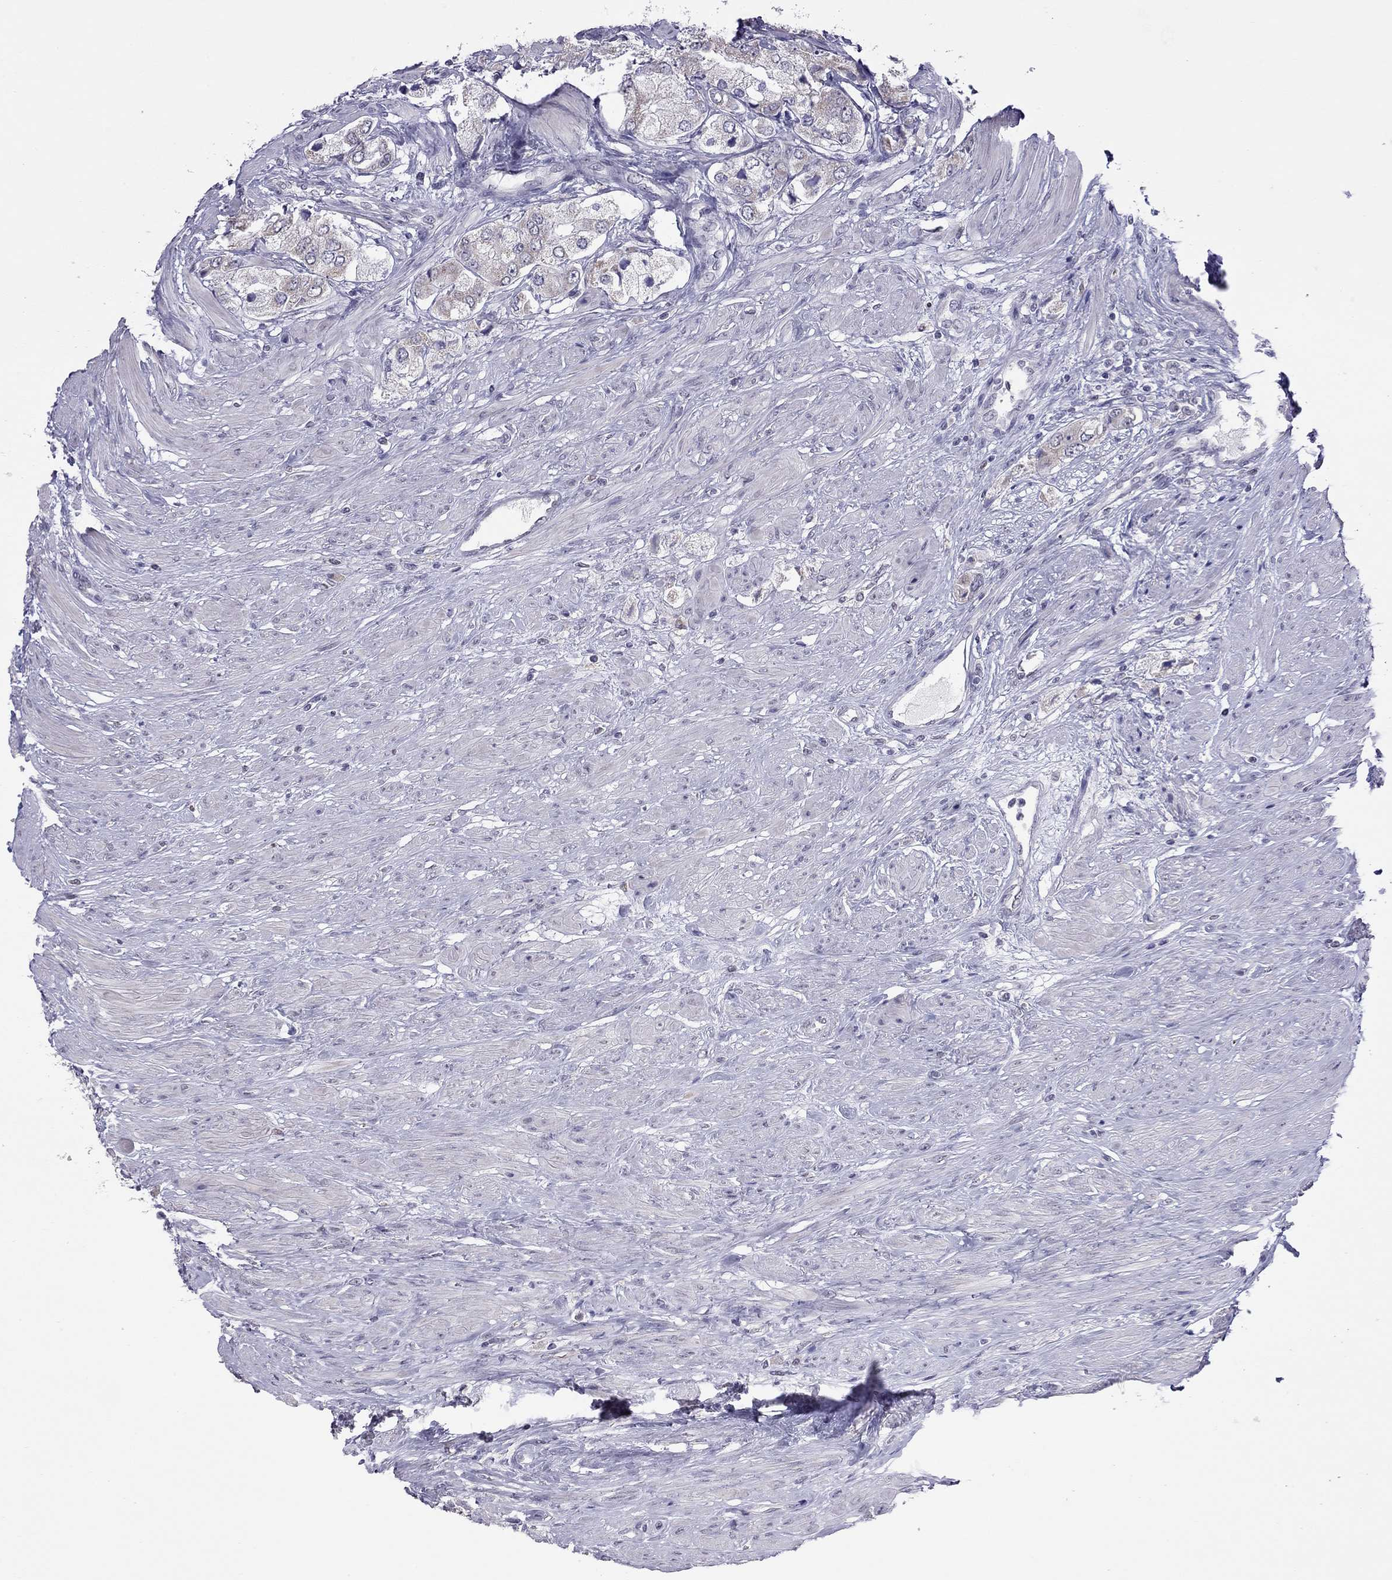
{"staining": {"intensity": "negative", "quantity": "none", "location": "none"}, "tissue": "prostate cancer", "cell_type": "Tumor cells", "image_type": "cancer", "snomed": [{"axis": "morphology", "description": "Adenocarcinoma, Low grade"}, {"axis": "topography", "description": "Prostate"}], "caption": "IHC of human prostate low-grade adenocarcinoma shows no positivity in tumor cells.", "gene": "PPP1R3A", "patient": {"sex": "male", "age": 69}}